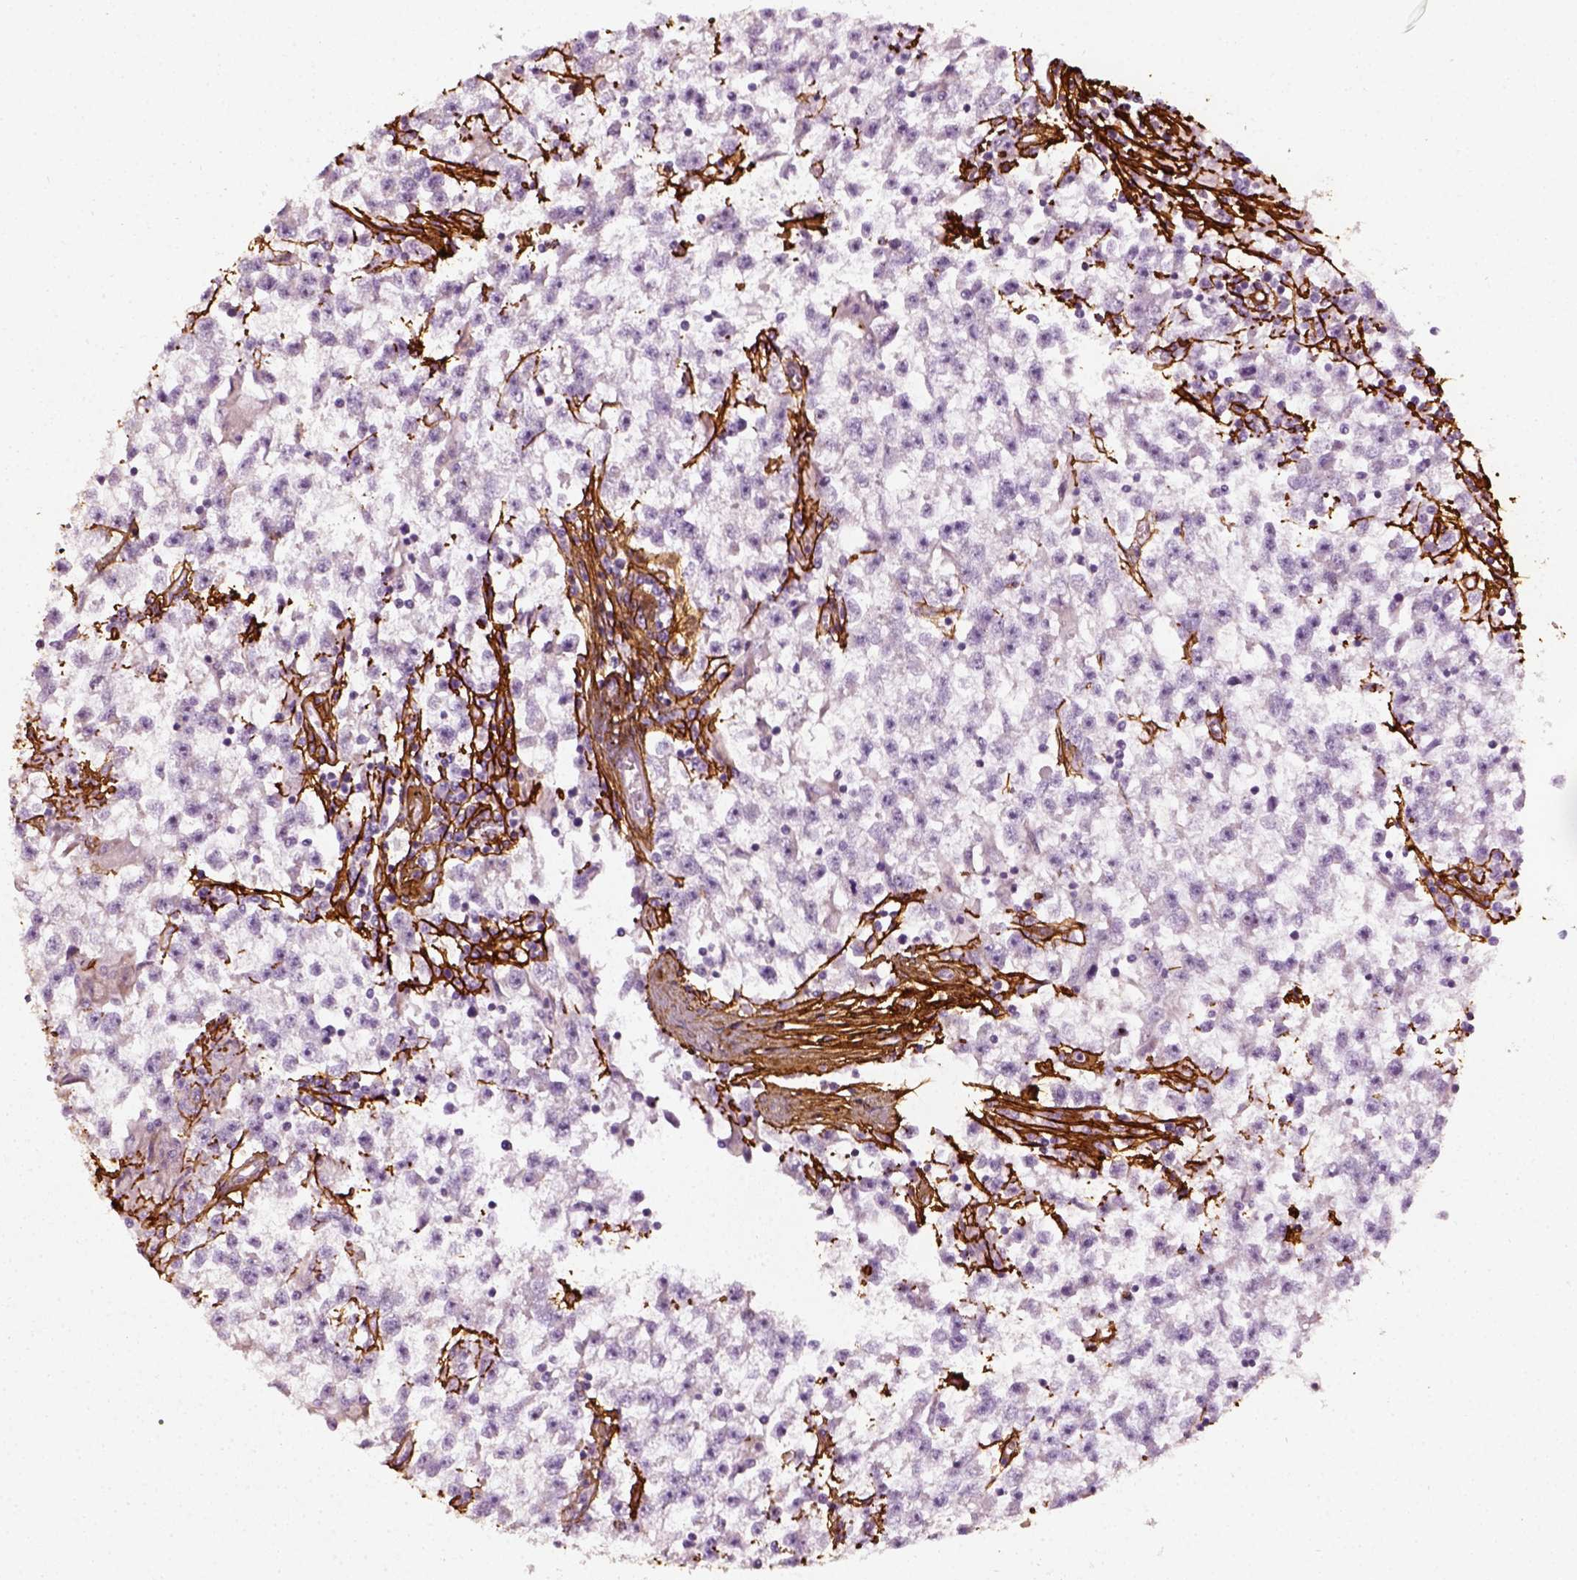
{"staining": {"intensity": "negative", "quantity": "none", "location": "none"}, "tissue": "testis cancer", "cell_type": "Tumor cells", "image_type": "cancer", "snomed": [{"axis": "morphology", "description": "Seminoma, NOS"}, {"axis": "topography", "description": "Testis"}], "caption": "Histopathology image shows no protein positivity in tumor cells of testis seminoma tissue.", "gene": "COL6A2", "patient": {"sex": "male", "age": 31}}